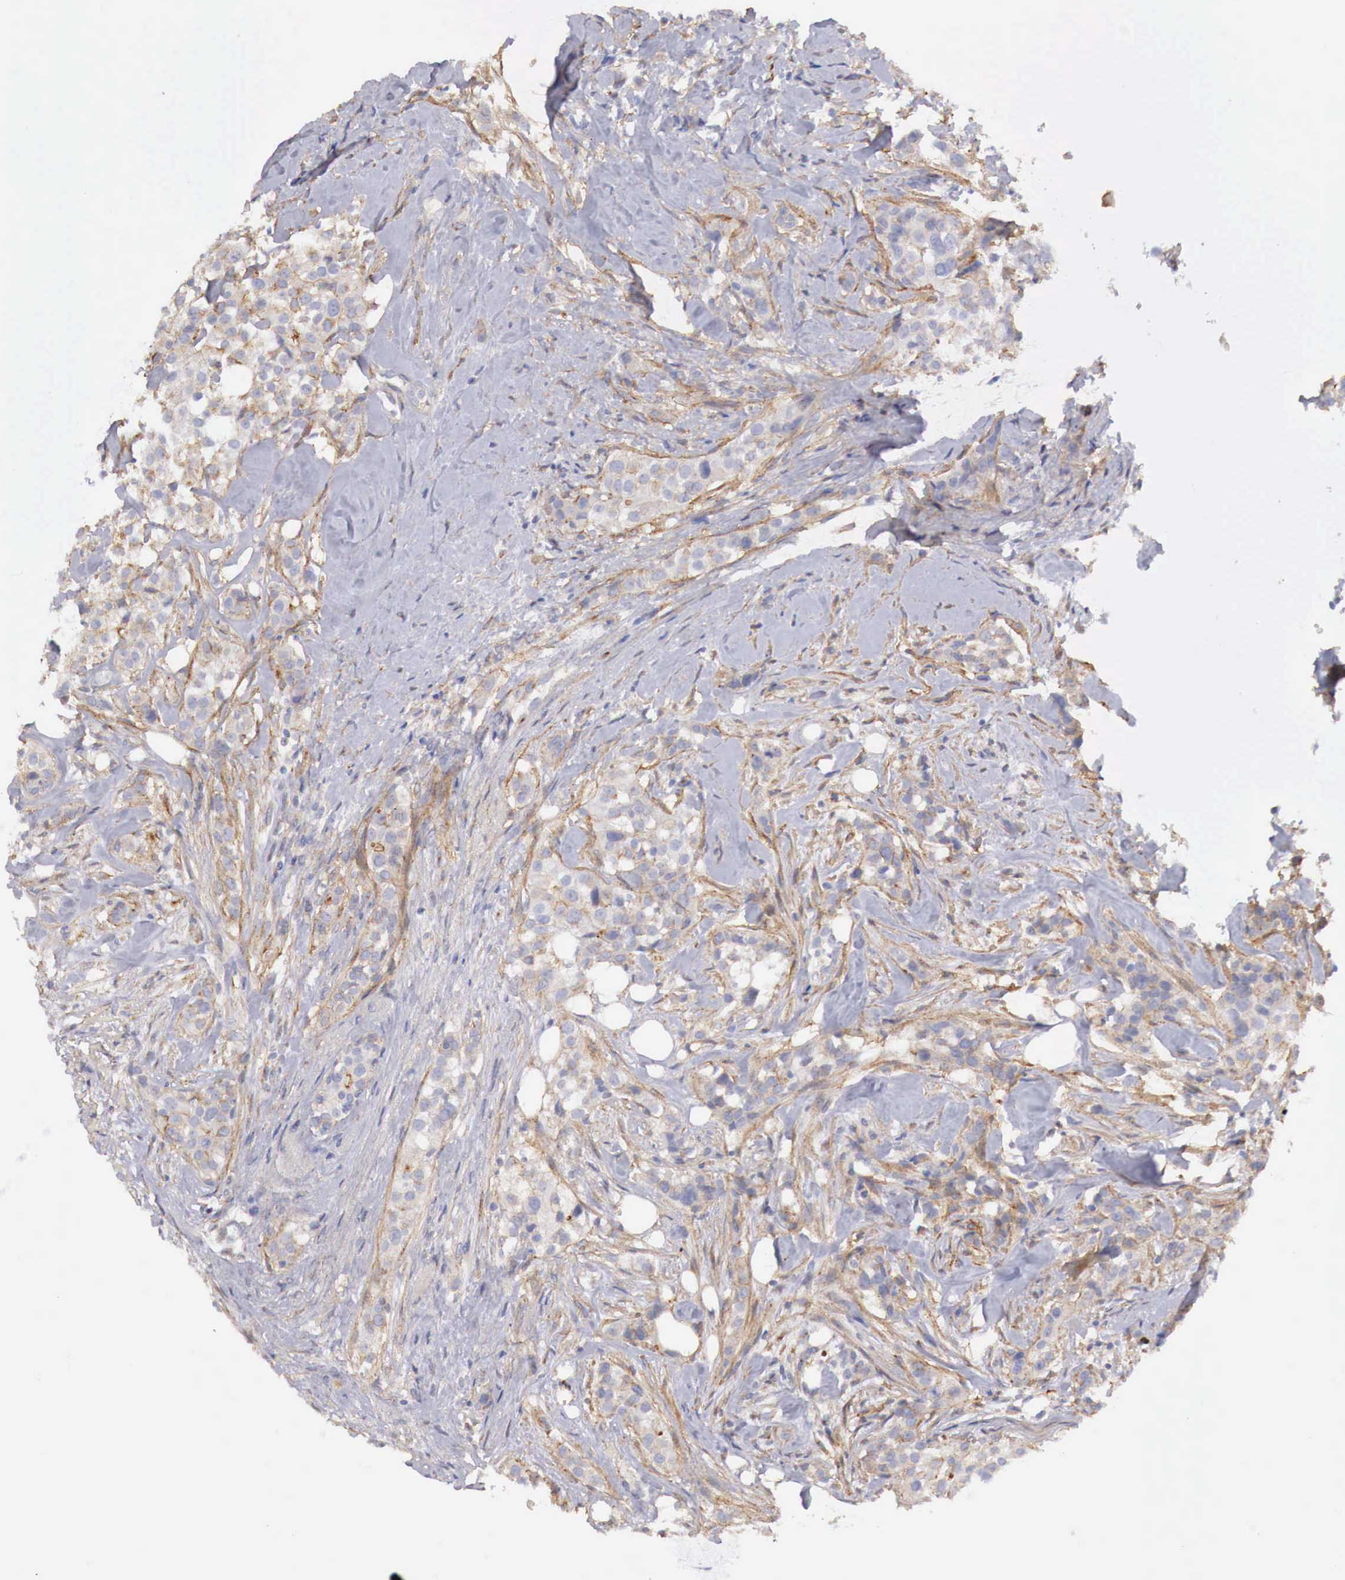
{"staining": {"intensity": "weak", "quantity": "25%-75%", "location": "cytoplasmic/membranous"}, "tissue": "breast cancer", "cell_type": "Tumor cells", "image_type": "cancer", "snomed": [{"axis": "morphology", "description": "Duct carcinoma"}, {"axis": "topography", "description": "Breast"}], "caption": "Breast invasive ductal carcinoma stained for a protein (brown) exhibits weak cytoplasmic/membranous positive positivity in approximately 25%-75% of tumor cells.", "gene": "KLHDC7B", "patient": {"sex": "female", "age": 45}}